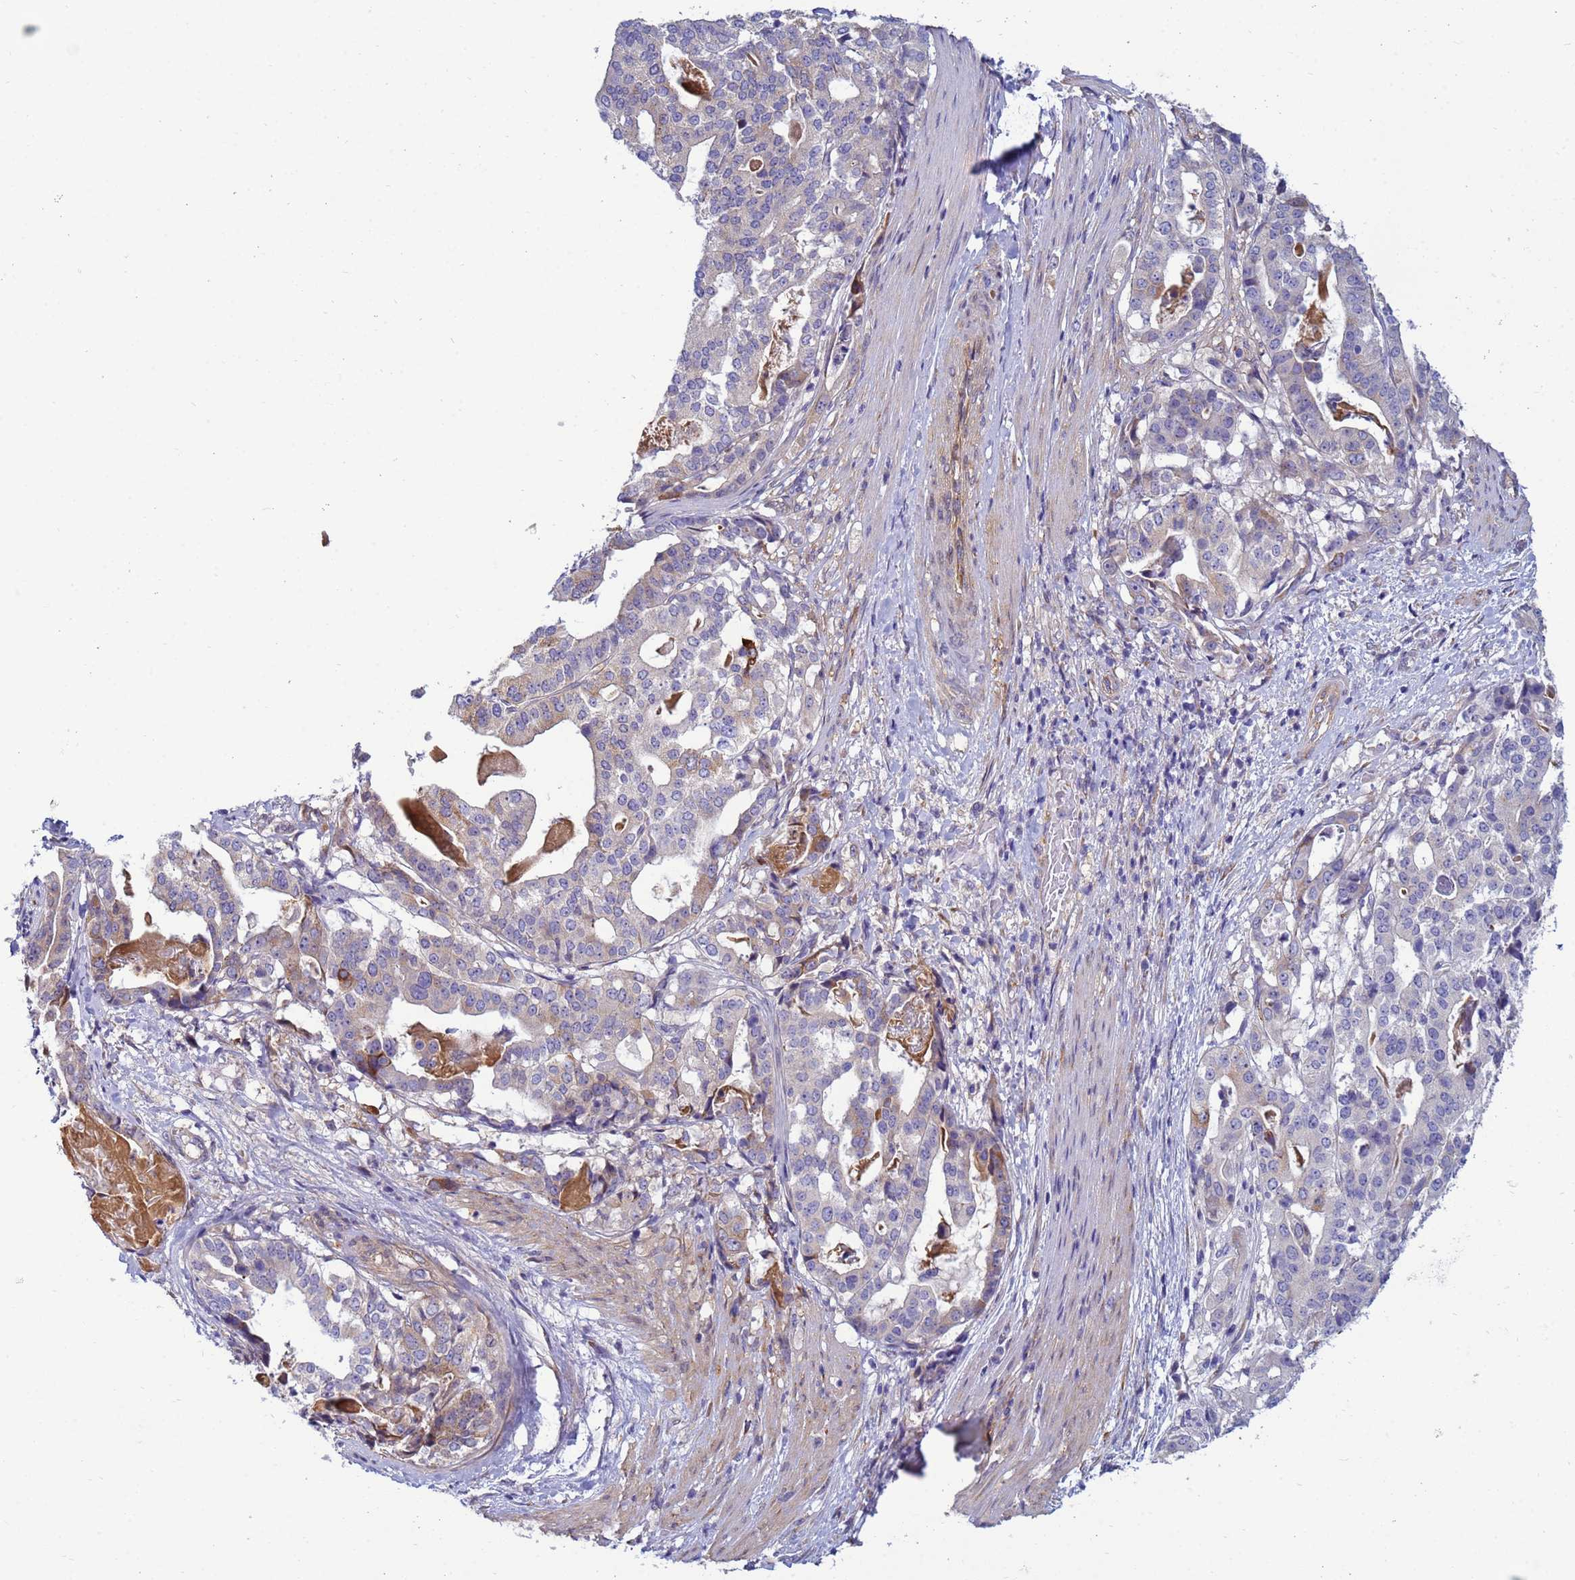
{"staining": {"intensity": "weak", "quantity": "<25%", "location": "cytoplasmic/membranous"}, "tissue": "stomach cancer", "cell_type": "Tumor cells", "image_type": "cancer", "snomed": [{"axis": "morphology", "description": "Adenocarcinoma, NOS"}, {"axis": "topography", "description": "Stomach"}], "caption": "A photomicrograph of human stomach cancer (adenocarcinoma) is negative for staining in tumor cells. The staining is performed using DAB brown chromogen with nuclei counter-stained in using hematoxylin.", "gene": "TRPC6", "patient": {"sex": "male", "age": 48}}